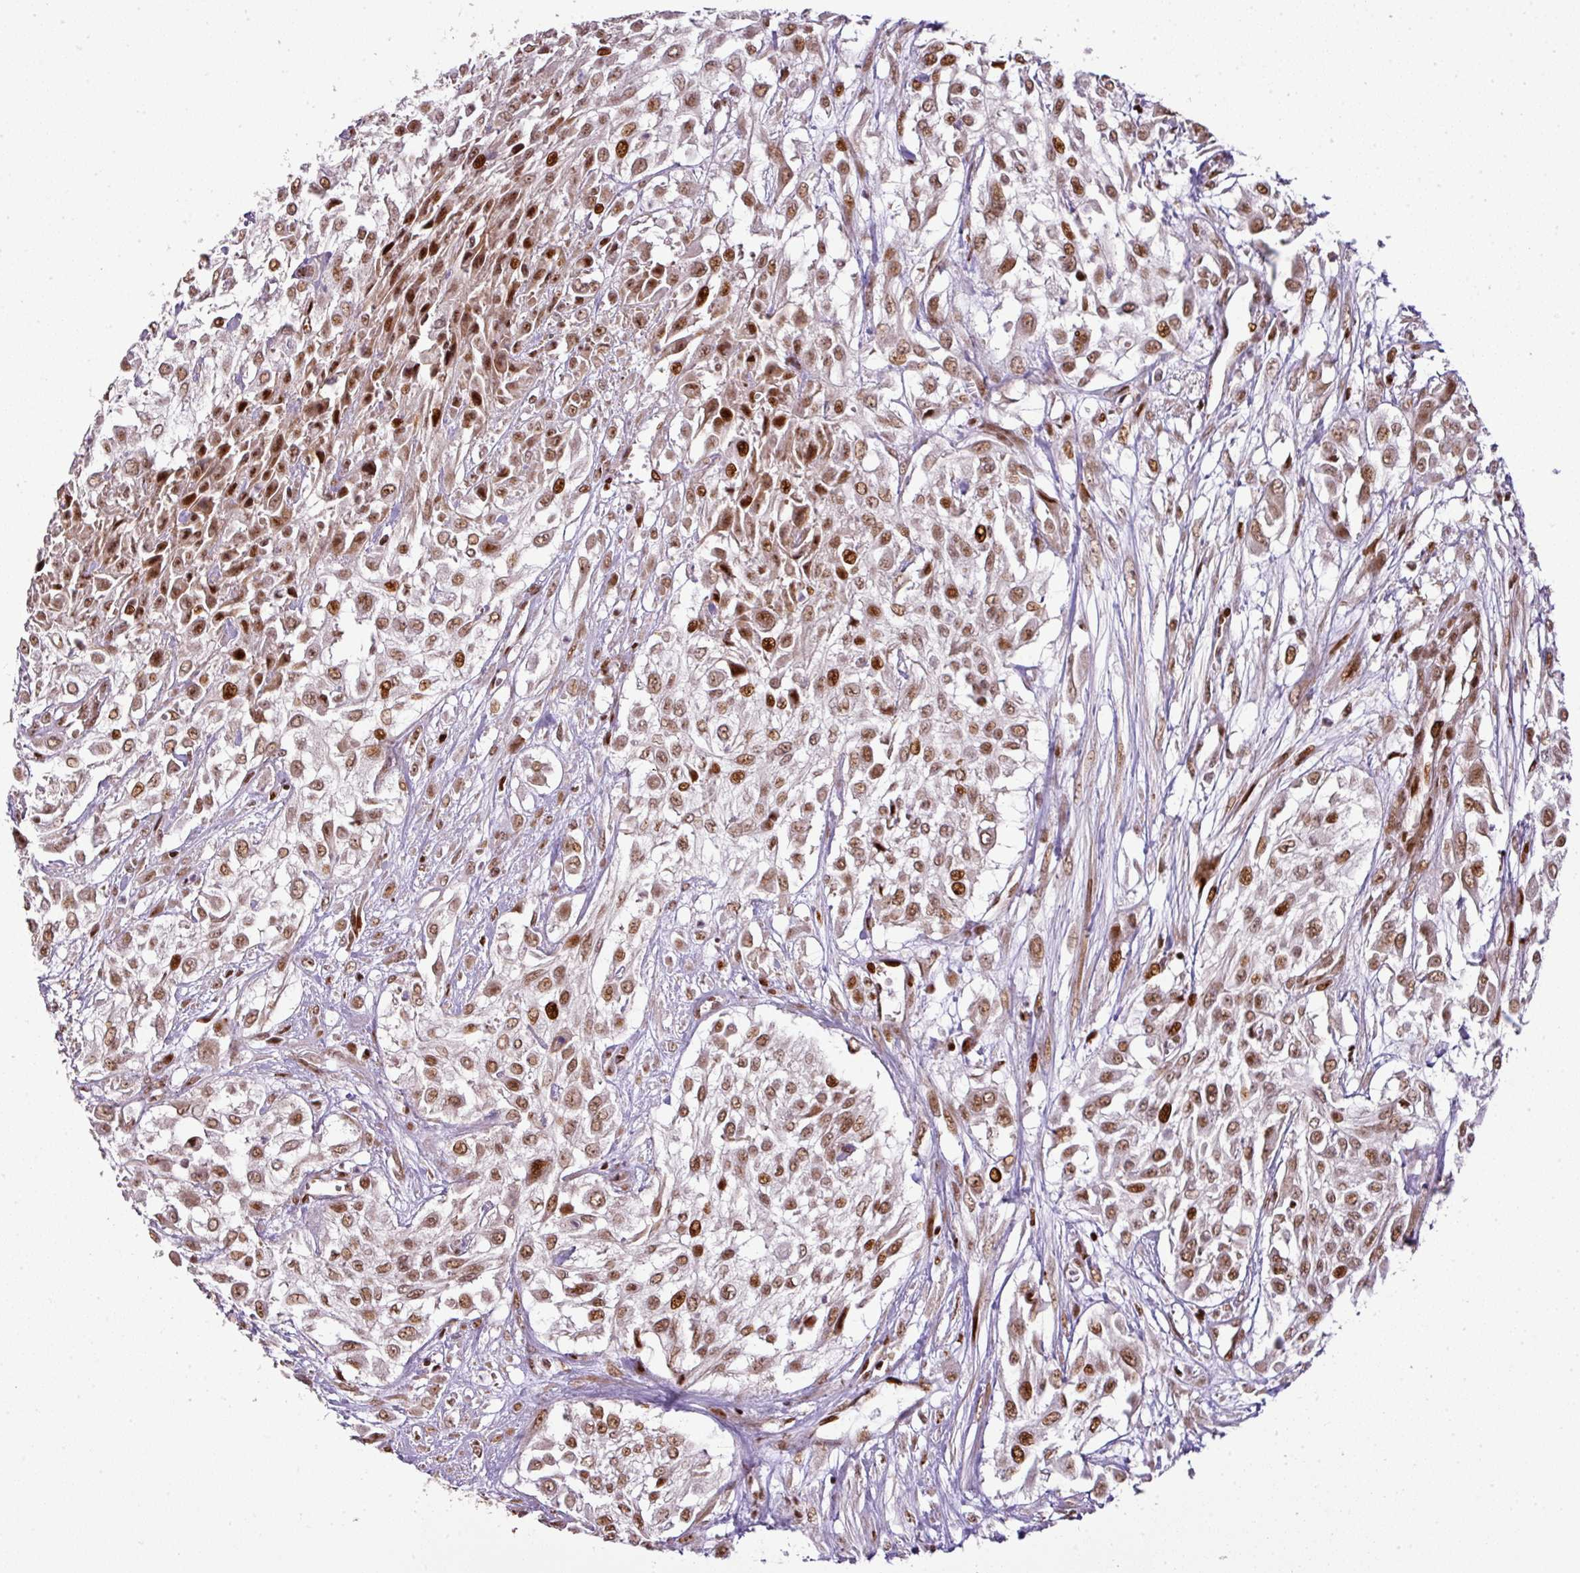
{"staining": {"intensity": "moderate", "quantity": ">75%", "location": "nuclear"}, "tissue": "urothelial cancer", "cell_type": "Tumor cells", "image_type": "cancer", "snomed": [{"axis": "morphology", "description": "Urothelial carcinoma, High grade"}, {"axis": "topography", "description": "Urinary bladder"}], "caption": "Brown immunohistochemical staining in human urothelial cancer exhibits moderate nuclear staining in approximately >75% of tumor cells.", "gene": "MYSM1", "patient": {"sex": "male", "age": 57}}